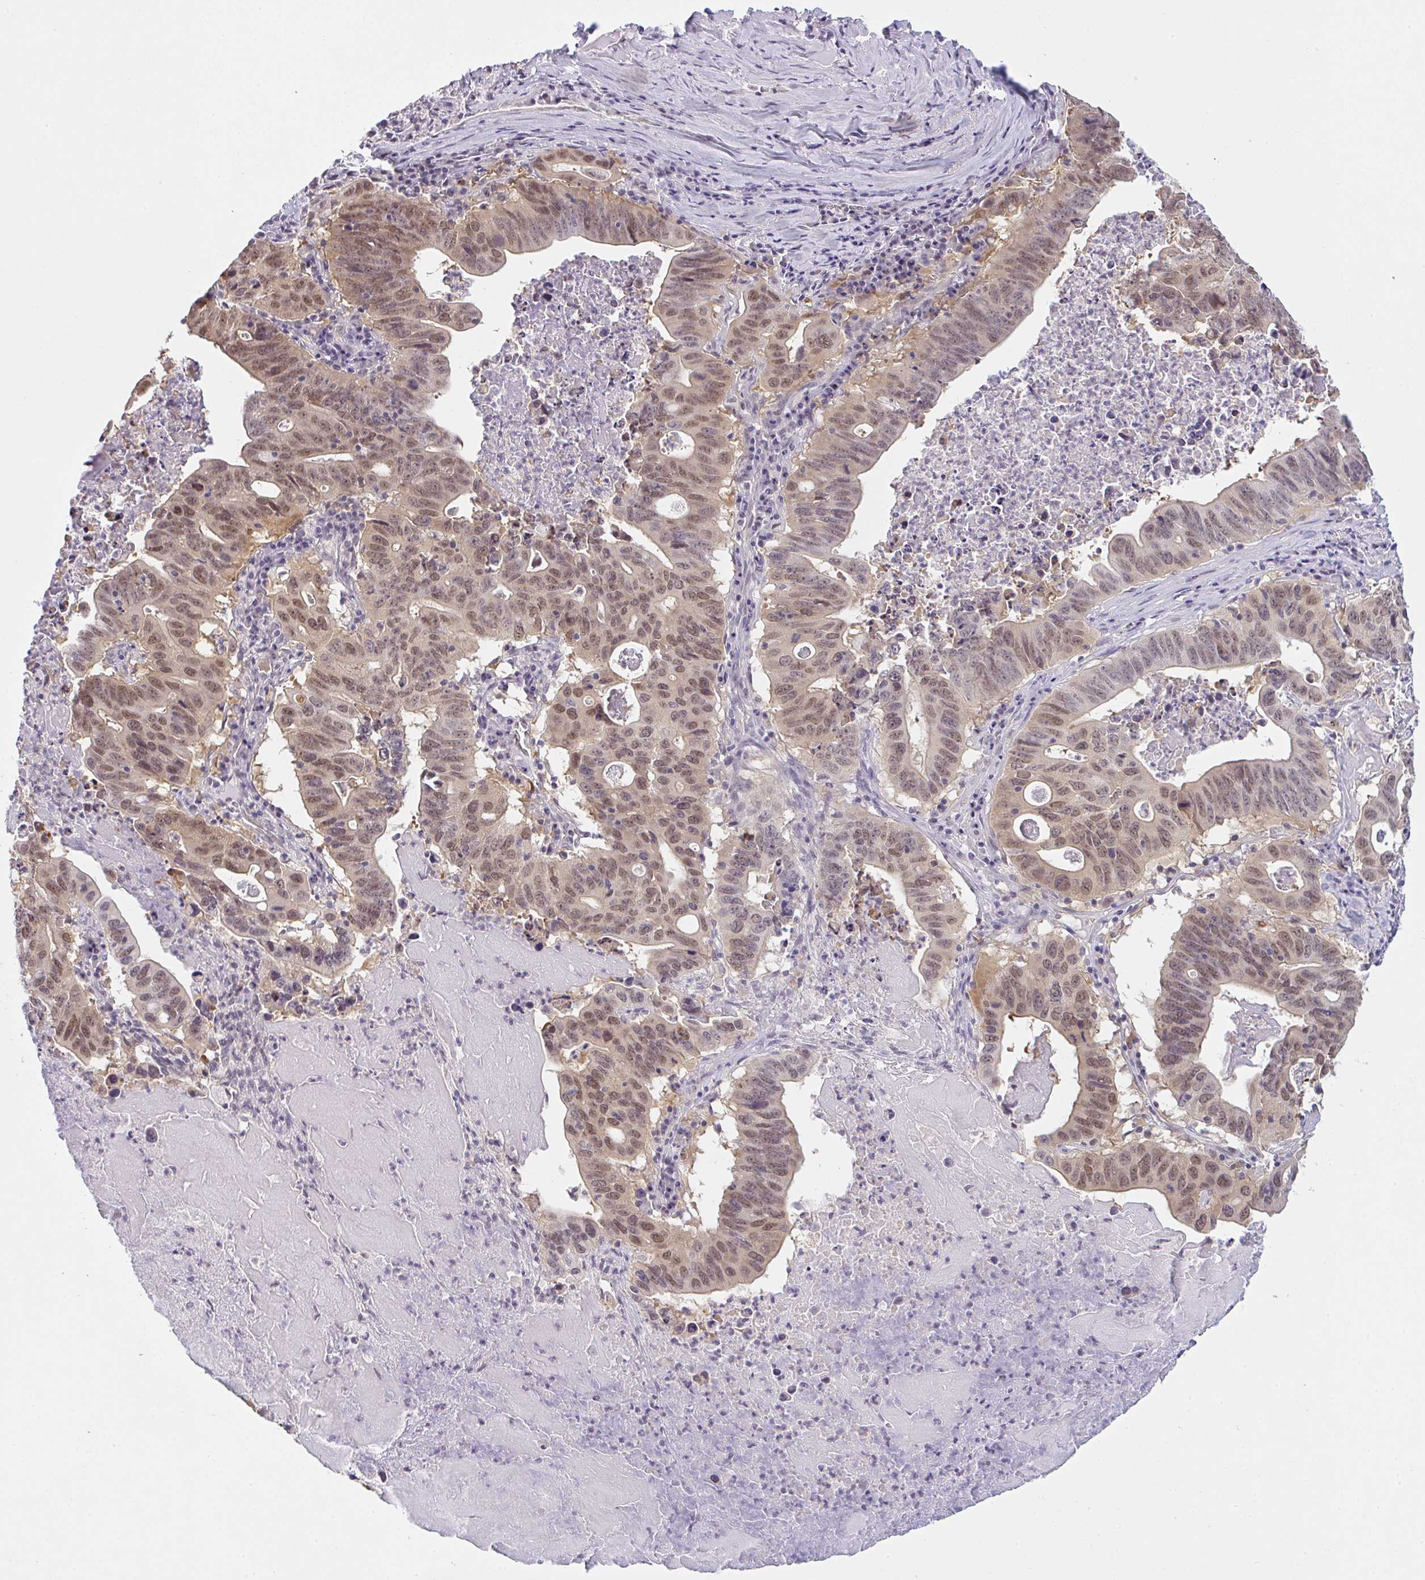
{"staining": {"intensity": "moderate", "quantity": ">75%", "location": "nuclear"}, "tissue": "lung cancer", "cell_type": "Tumor cells", "image_type": "cancer", "snomed": [{"axis": "morphology", "description": "Adenocarcinoma, NOS"}, {"axis": "topography", "description": "Lung"}], "caption": "An image of adenocarcinoma (lung) stained for a protein reveals moderate nuclear brown staining in tumor cells. (DAB (3,3'-diaminobenzidine) = brown stain, brightfield microscopy at high magnification).", "gene": "CSE1L", "patient": {"sex": "female", "age": 60}}